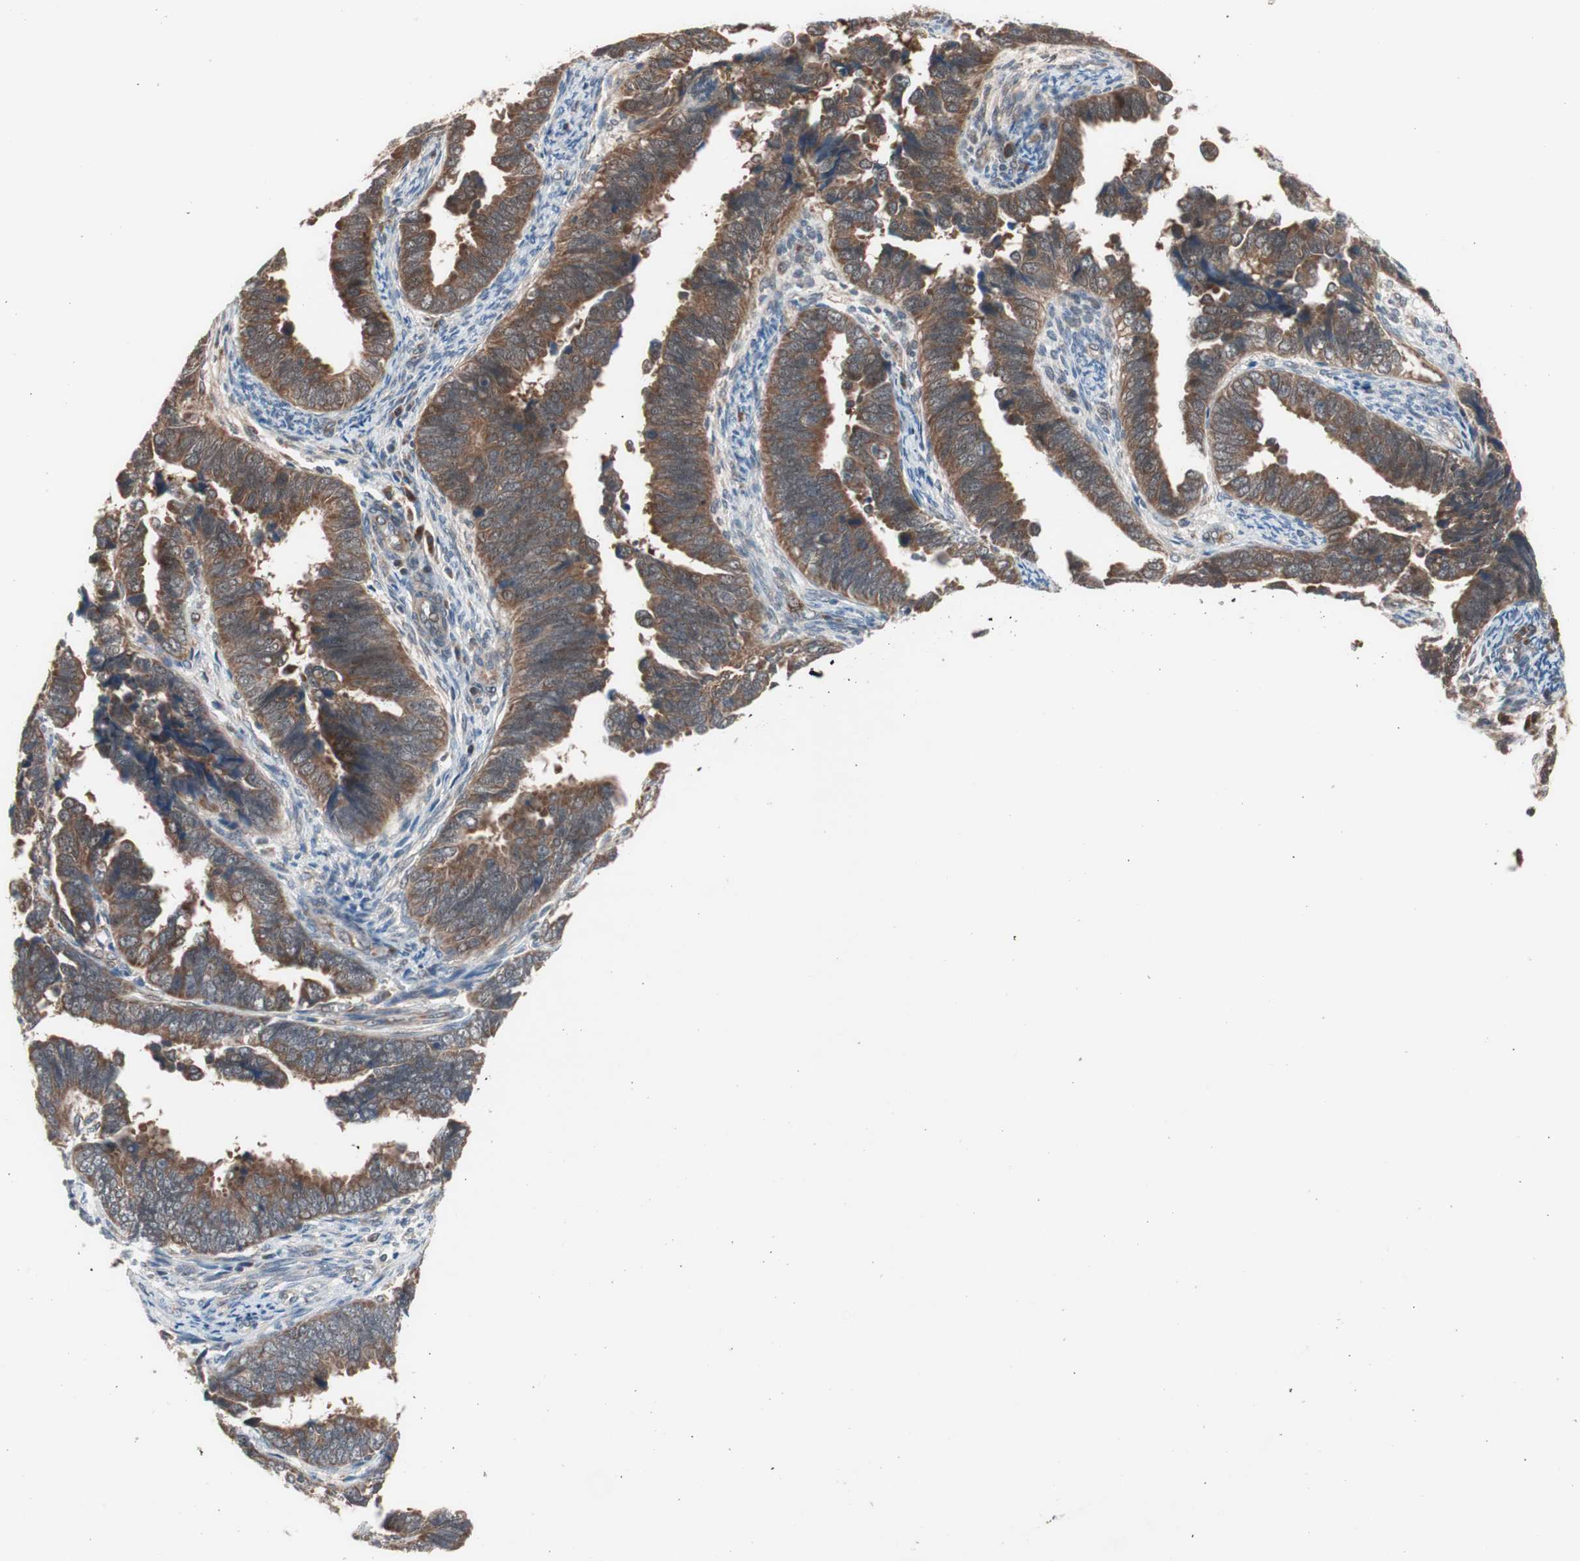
{"staining": {"intensity": "strong", "quantity": ">75%", "location": "cytoplasmic/membranous"}, "tissue": "endometrial cancer", "cell_type": "Tumor cells", "image_type": "cancer", "snomed": [{"axis": "morphology", "description": "Adenocarcinoma, NOS"}, {"axis": "topography", "description": "Endometrium"}], "caption": "Adenocarcinoma (endometrial) stained with a brown dye exhibits strong cytoplasmic/membranous positive expression in about >75% of tumor cells.", "gene": "HMBS", "patient": {"sex": "female", "age": 75}}